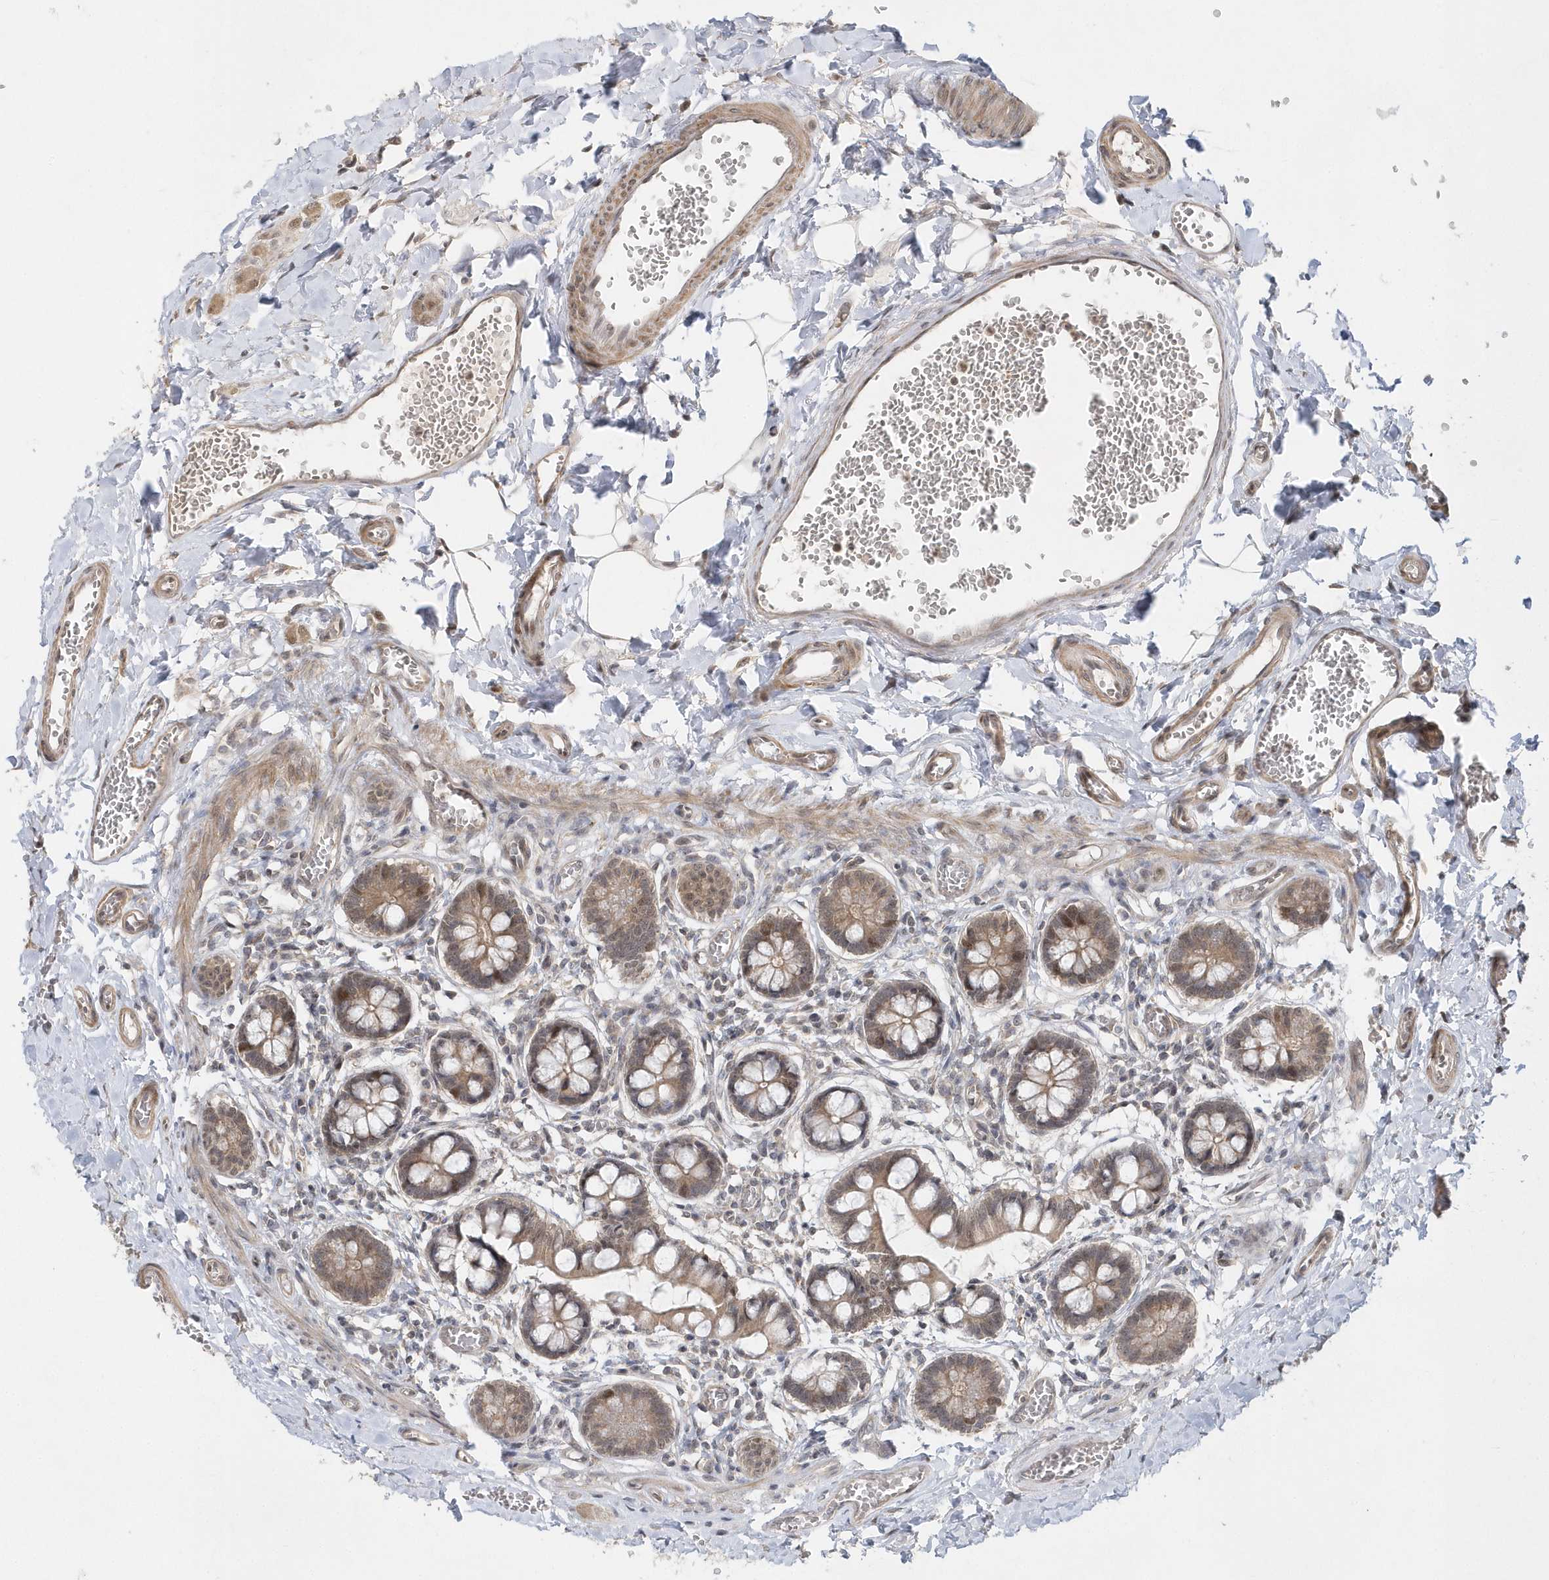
{"staining": {"intensity": "moderate", "quantity": ">75%", "location": "cytoplasmic/membranous,nuclear"}, "tissue": "small intestine", "cell_type": "Glandular cells", "image_type": "normal", "snomed": [{"axis": "morphology", "description": "Normal tissue, NOS"}, {"axis": "topography", "description": "Small intestine"}], "caption": "The immunohistochemical stain labels moderate cytoplasmic/membranous,nuclear positivity in glandular cells of unremarkable small intestine.", "gene": "MXI1", "patient": {"sex": "male", "age": 52}}